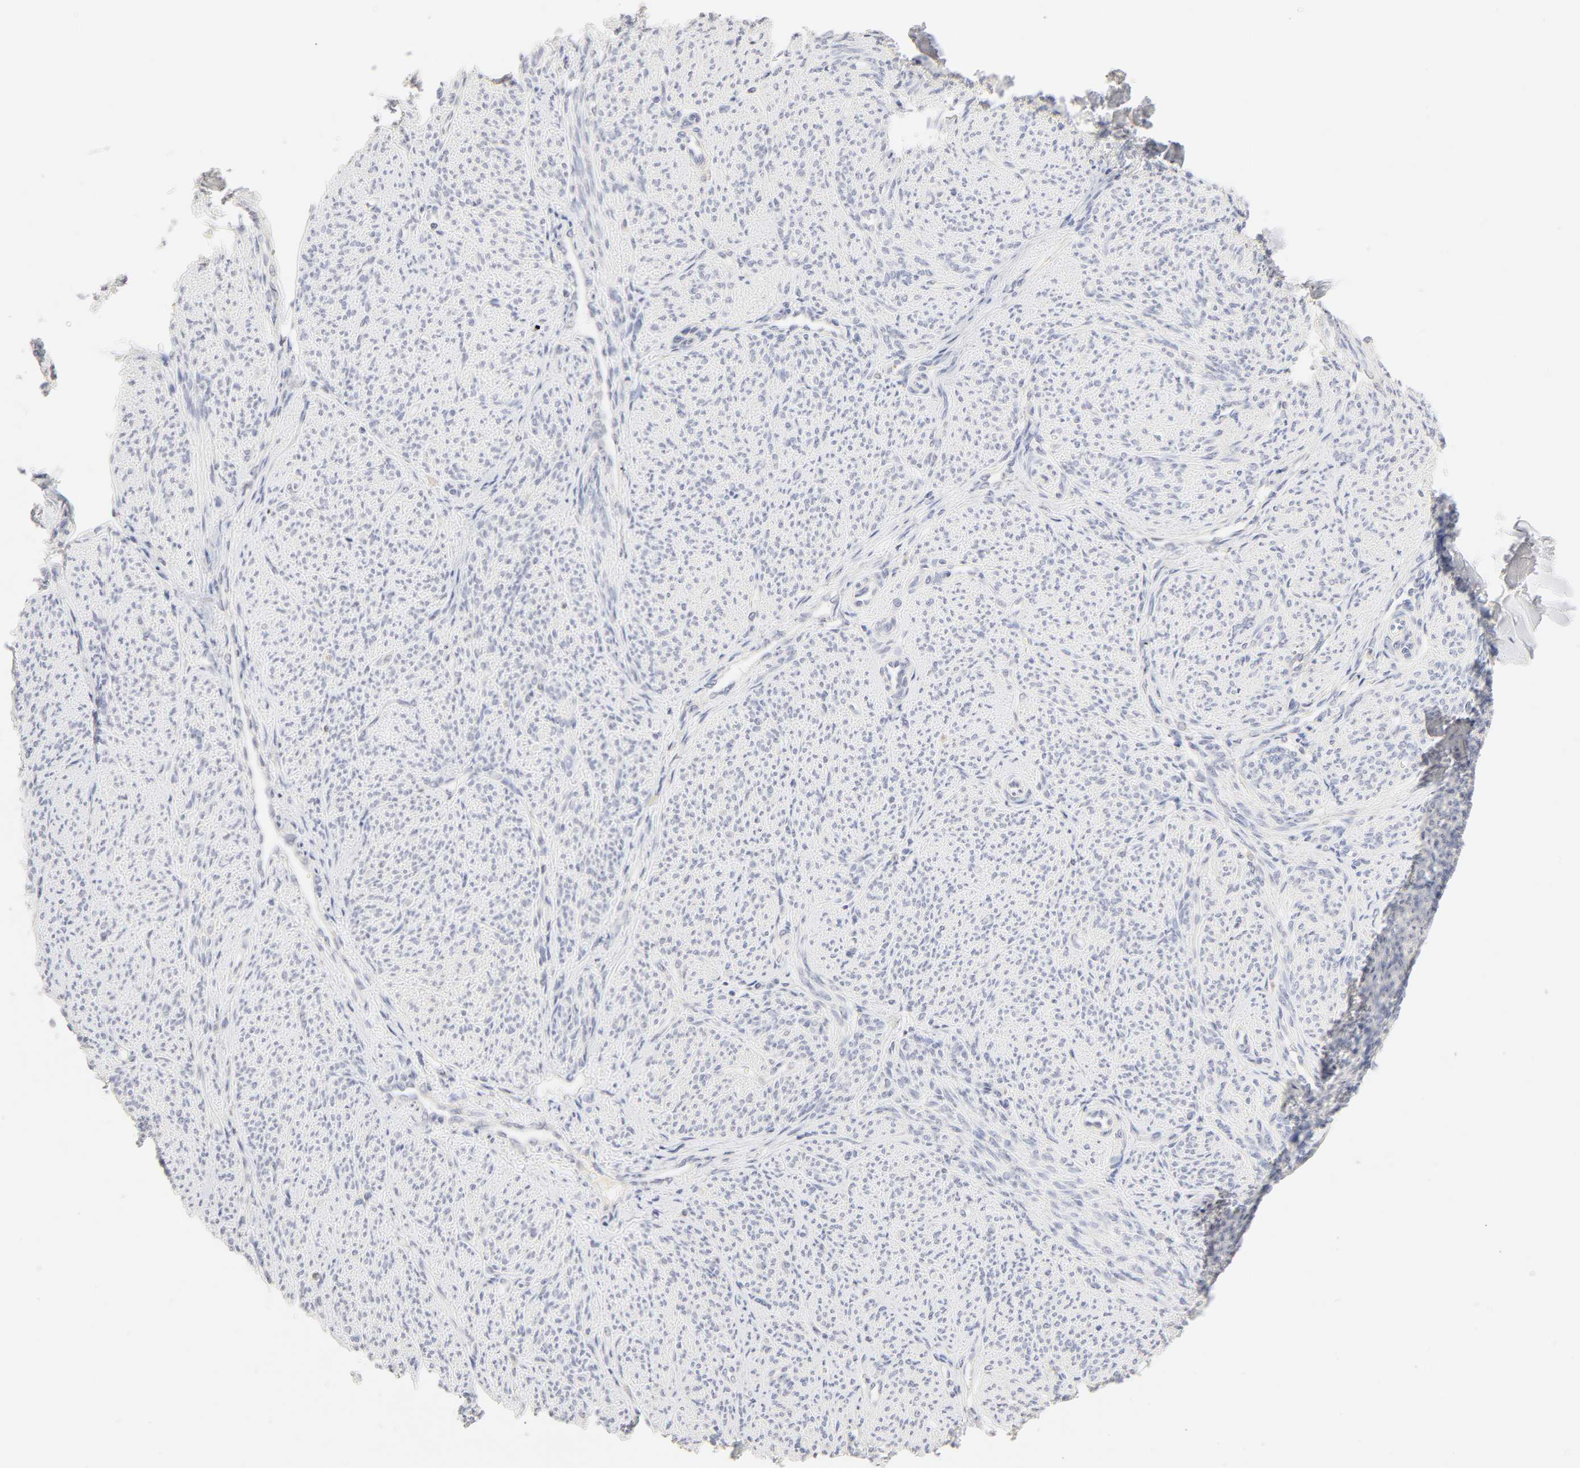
{"staining": {"intensity": "negative", "quantity": "none", "location": "none"}, "tissue": "smooth muscle", "cell_type": "Smooth muscle cells", "image_type": "normal", "snomed": [{"axis": "morphology", "description": "Normal tissue, NOS"}, {"axis": "topography", "description": "Smooth muscle"}], "caption": "Normal smooth muscle was stained to show a protein in brown. There is no significant positivity in smooth muscle cells. (Stains: DAB immunohistochemistry (IHC) with hematoxylin counter stain, Microscopy: brightfield microscopy at high magnification).", "gene": "CYP4B1", "patient": {"sex": "female", "age": 65}}